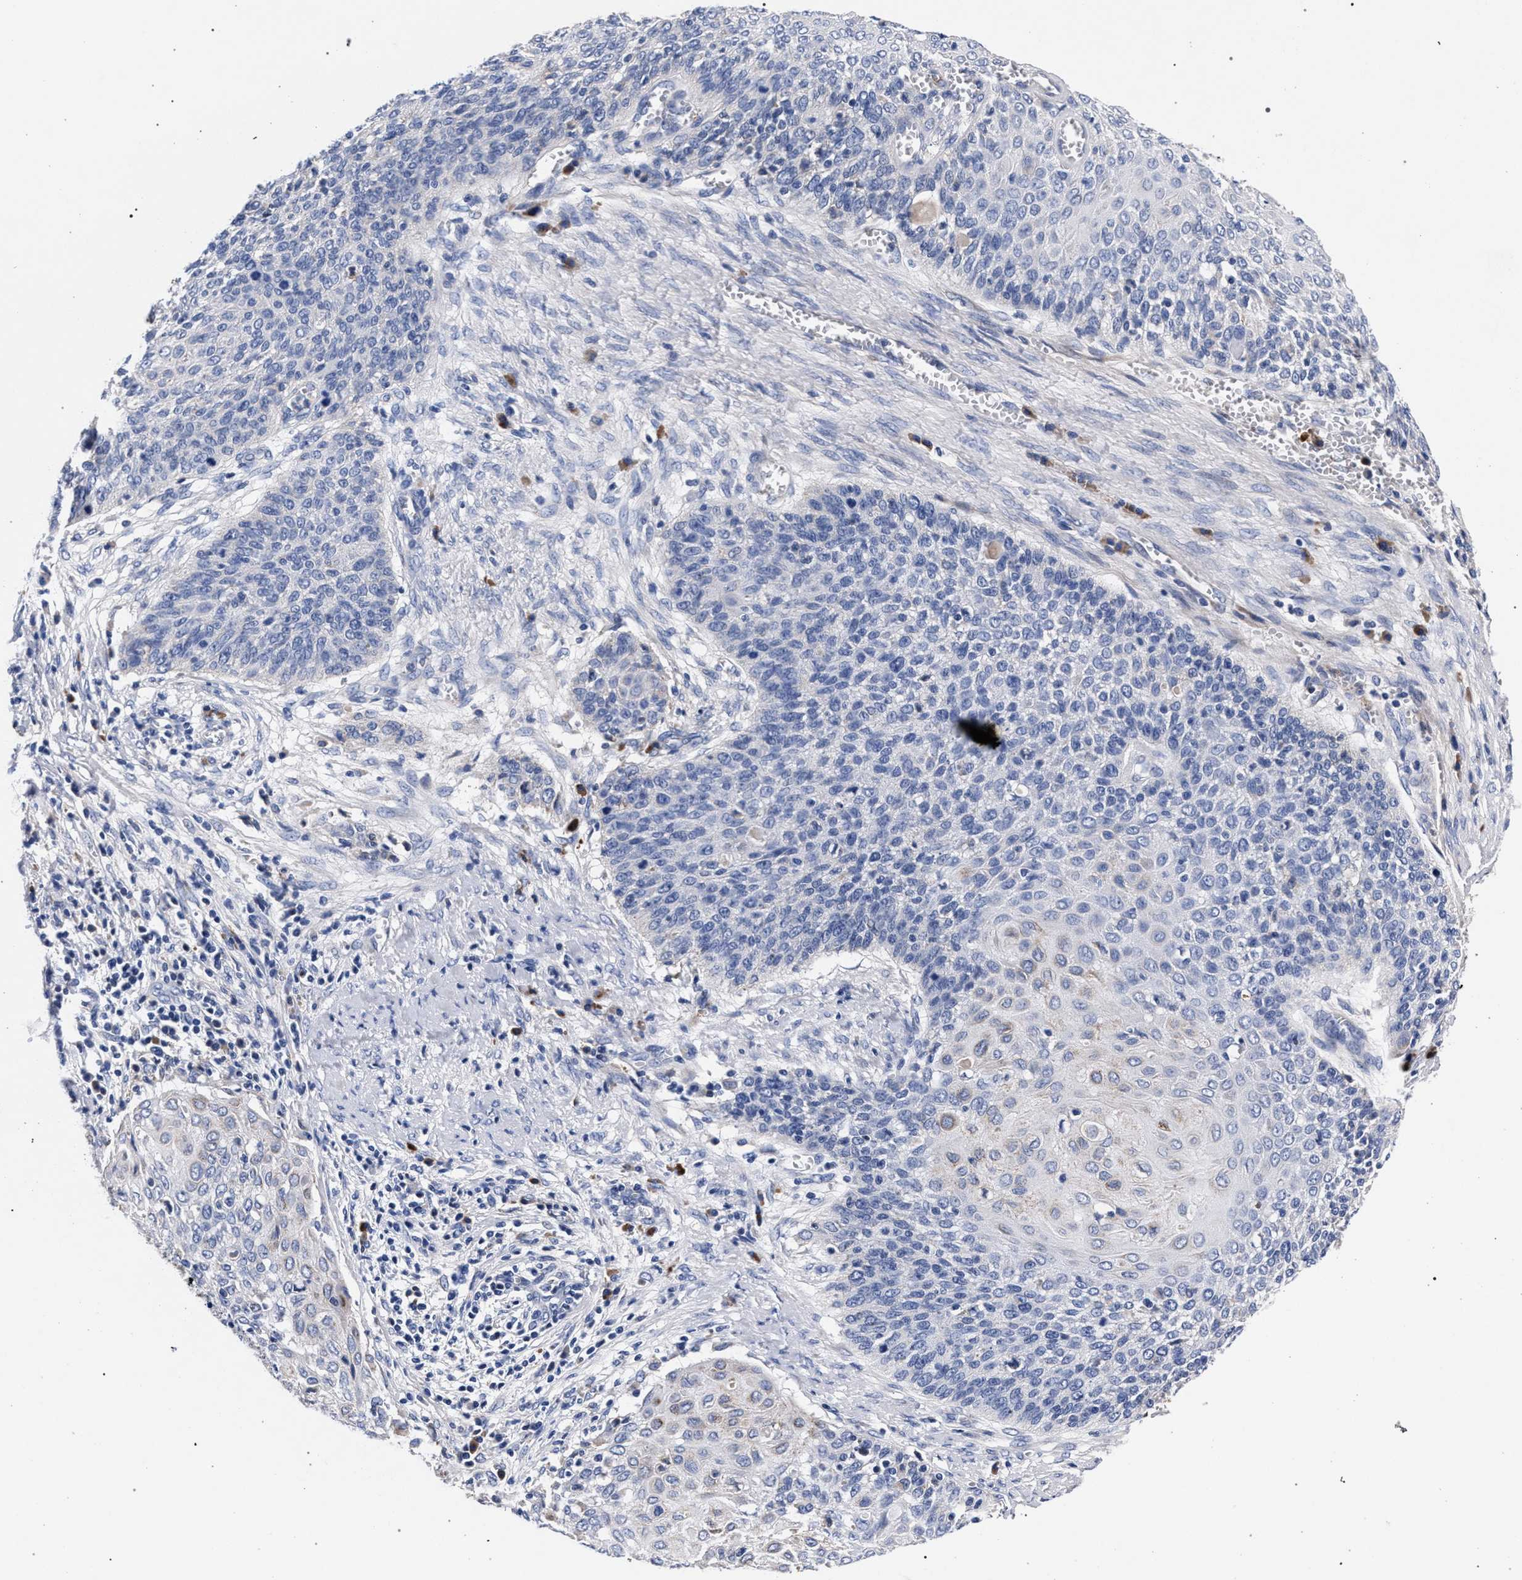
{"staining": {"intensity": "negative", "quantity": "none", "location": "none"}, "tissue": "cervical cancer", "cell_type": "Tumor cells", "image_type": "cancer", "snomed": [{"axis": "morphology", "description": "Squamous cell carcinoma, NOS"}, {"axis": "topography", "description": "Cervix"}], "caption": "Tumor cells show no significant protein staining in squamous cell carcinoma (cervical). (DAB immunohistochemistry visualized using brightfield microscopy, high magnification).", "gene": "ACOX1", "patient": {"sex": "female", "age": 39}}